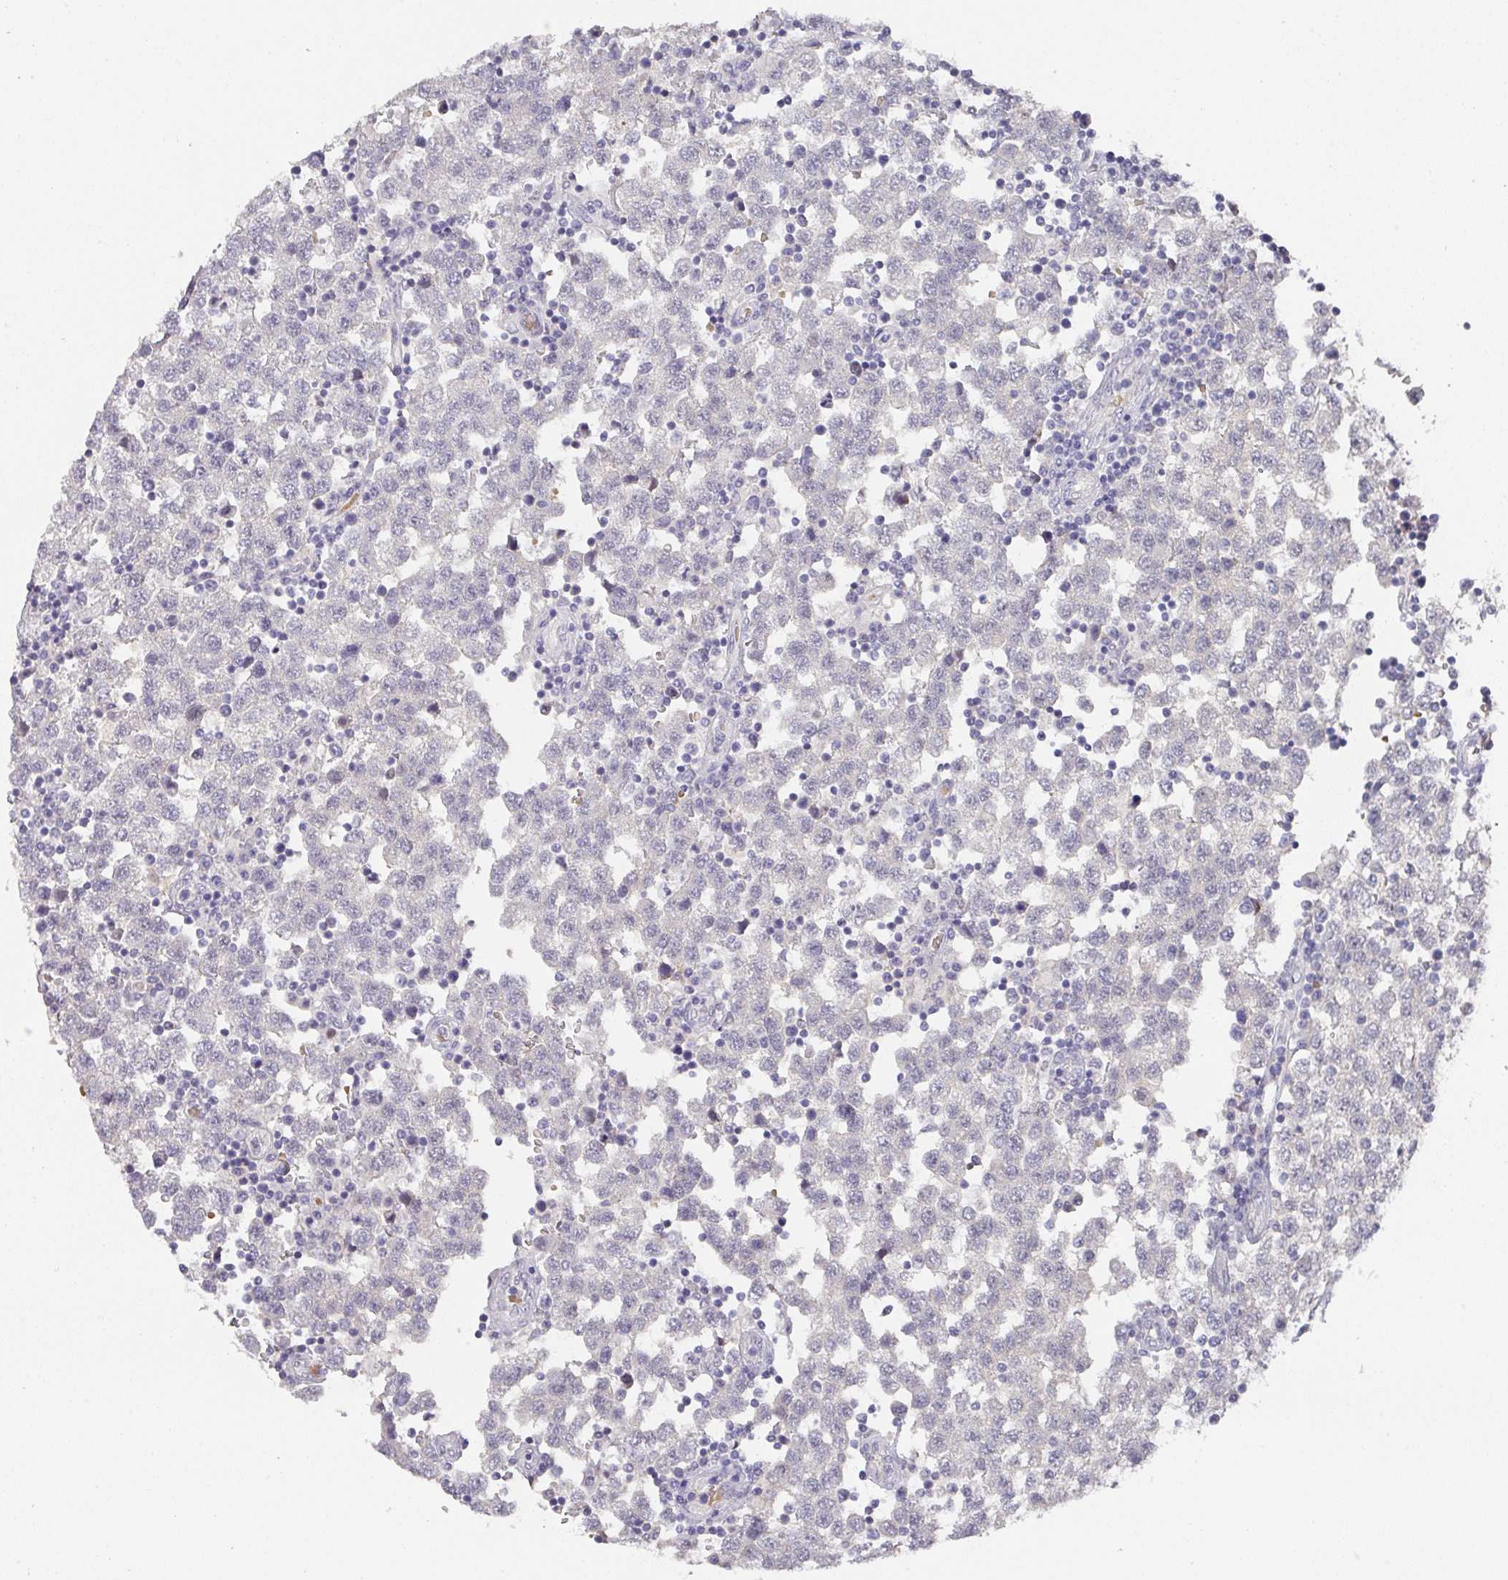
{"staining": {"intensity": "negative", "quantity": "none", "location": "none"}, "tissue": "testis cancer", "cell_type": "Tumor cells", "image_type": "cancer", "snomed": [{"axis": "morphology", "description": "Seminoma, NOS"}, {"axis": "topography", "description": "Testis"}], "caption": "A high-resolution histopathology image shows immunohistochemistry staining of testis cancer (seminoma), which exhibits no significant expression in tumor cells. Brightfield microscopy of IHC stained with DAB (3,3'-diaminobenzidine) (brown) and hematoxylin (blue), captured at high magnification.", "gene": "FOXN4", "patient": {"sex": "male", "age": 34}}